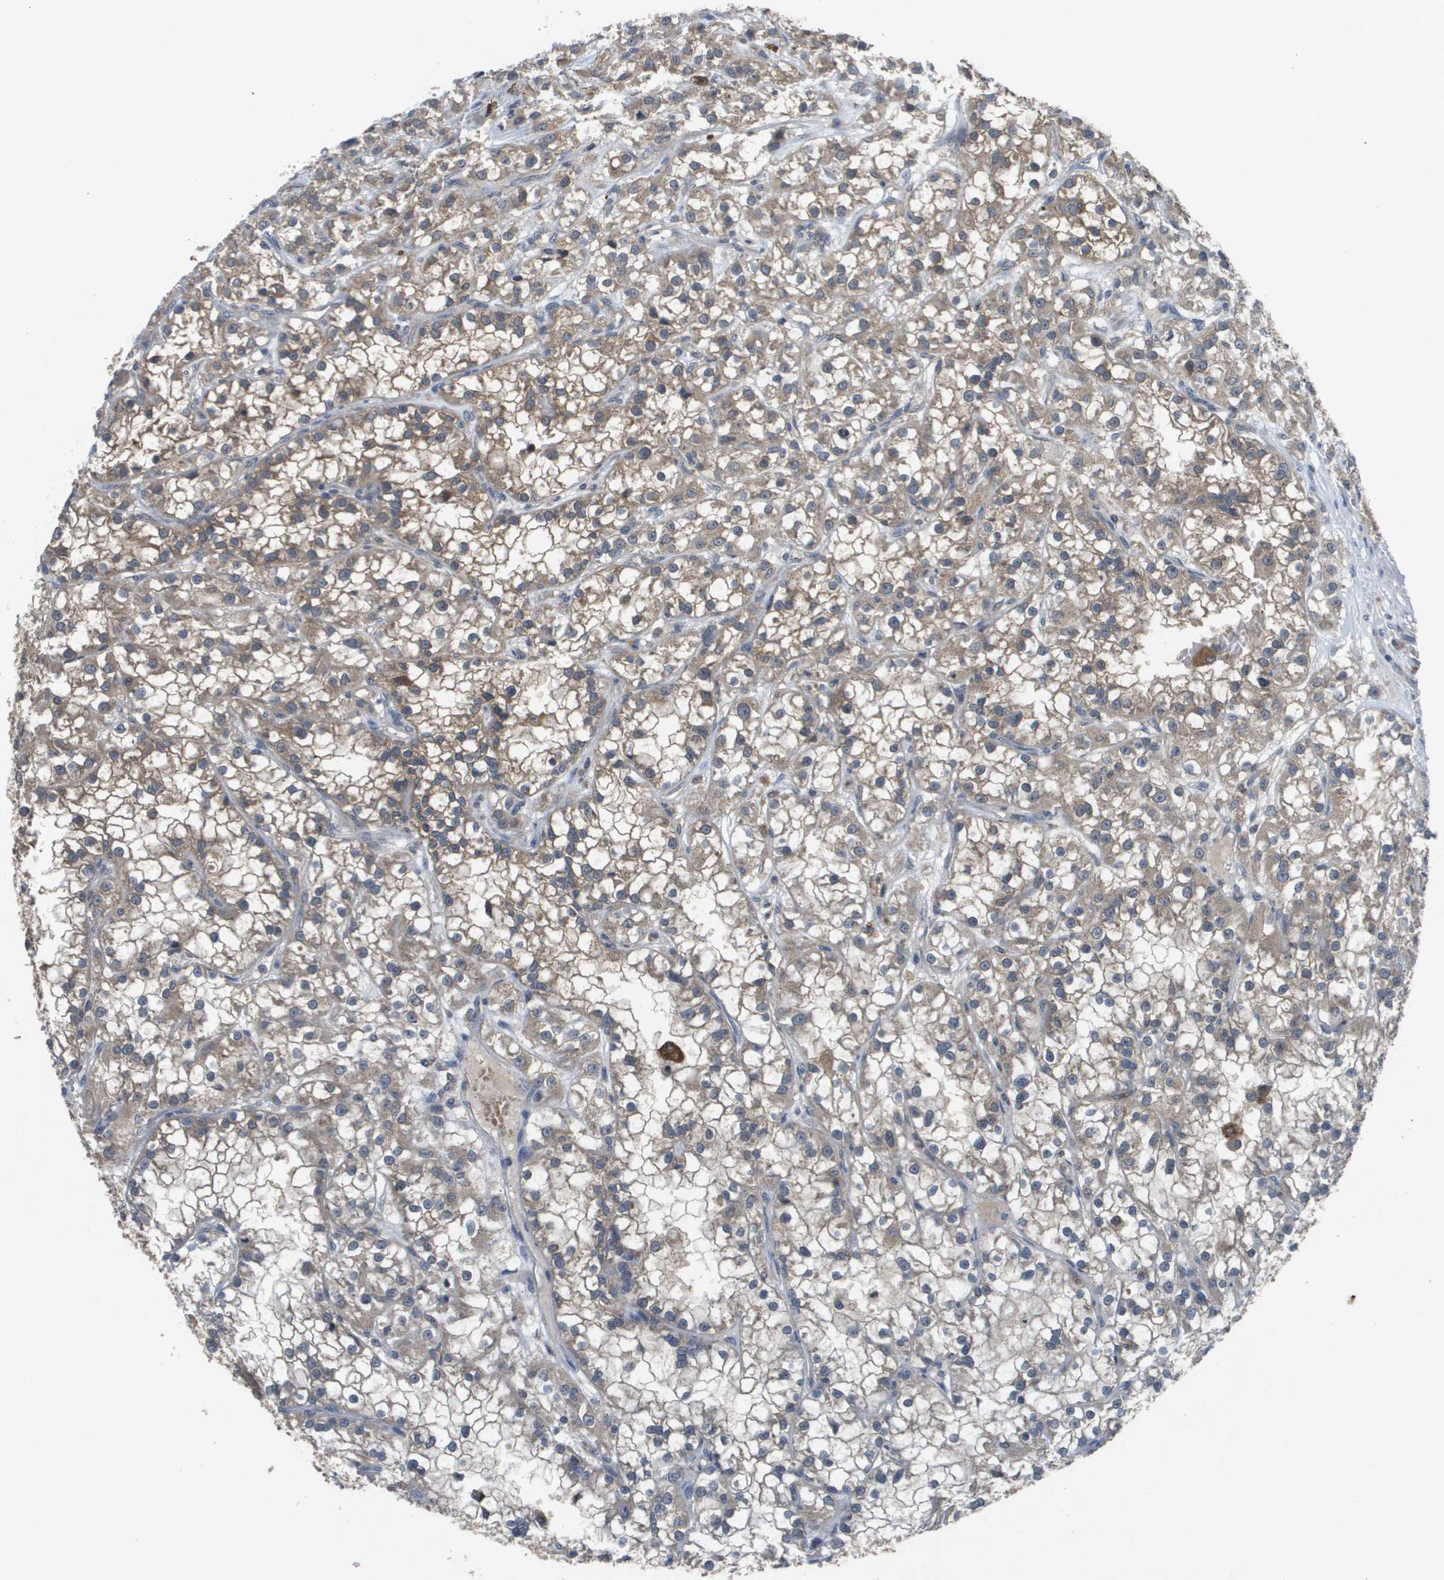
{"staining": {"intensity": "moderate", "quantity": "25%-75%", "location": "cytoplasmic/membranous"}, "tissue": "renal cancer", "cell_type": "Tumor cells", "image_type": "cancer", "snomed": [{"axis": "morphology", "description": "Adenocarcinoma, NOS"}, {"axis": "topography", "description": "Kidney"}], "caption": "Protein staining exhibits moderate cytoplasmic/membranous positivity in approximately 25%-75% of tumor cells in renal cancer.", "gene": "PROC", "patient": {"sex": "female", "age": 52}}